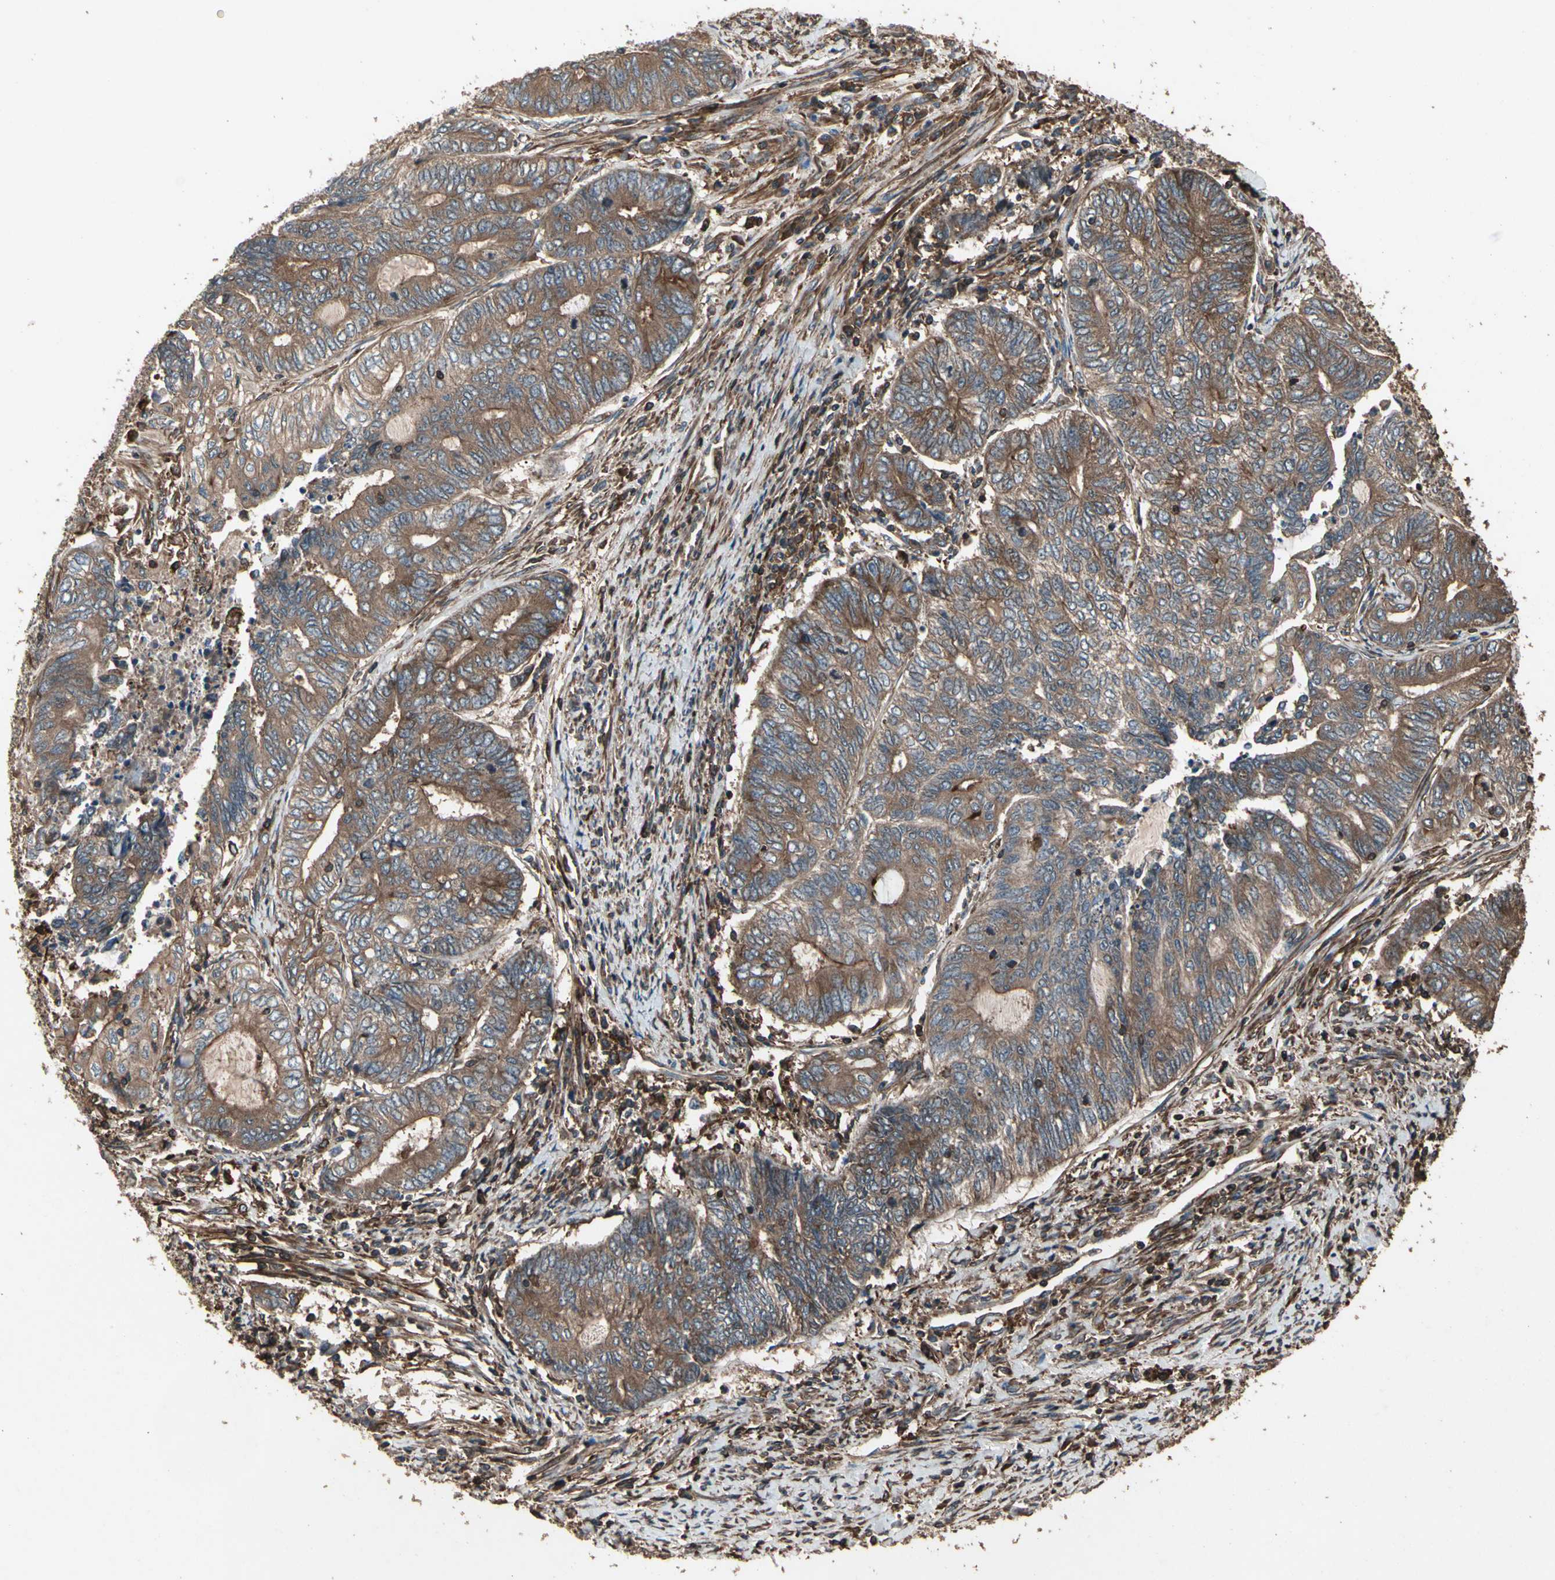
{"staining": {"intensity": "strong", "quantity": ">75%", "location": "cytoplasmic/membranous"}, "tissue": "endometrial cancer", "cell_type": "Tumor cells", "image_type": "cancer", "snomed": [{"axis": "morphology", "description": "Adenocarcinoma, NOS"}, {"axis": "topography", "description": "Uterus"}, {"axis": "topography", "description": "Endometrium"}], "caption": "Immunohistochemical staining of endometrial cancer exhibits strong cytoplasmic/membranous protein staining in approximately >75% of tumor cells.", "gene": "AGBL2", "patient": {"sex": "female", "age": 70}}